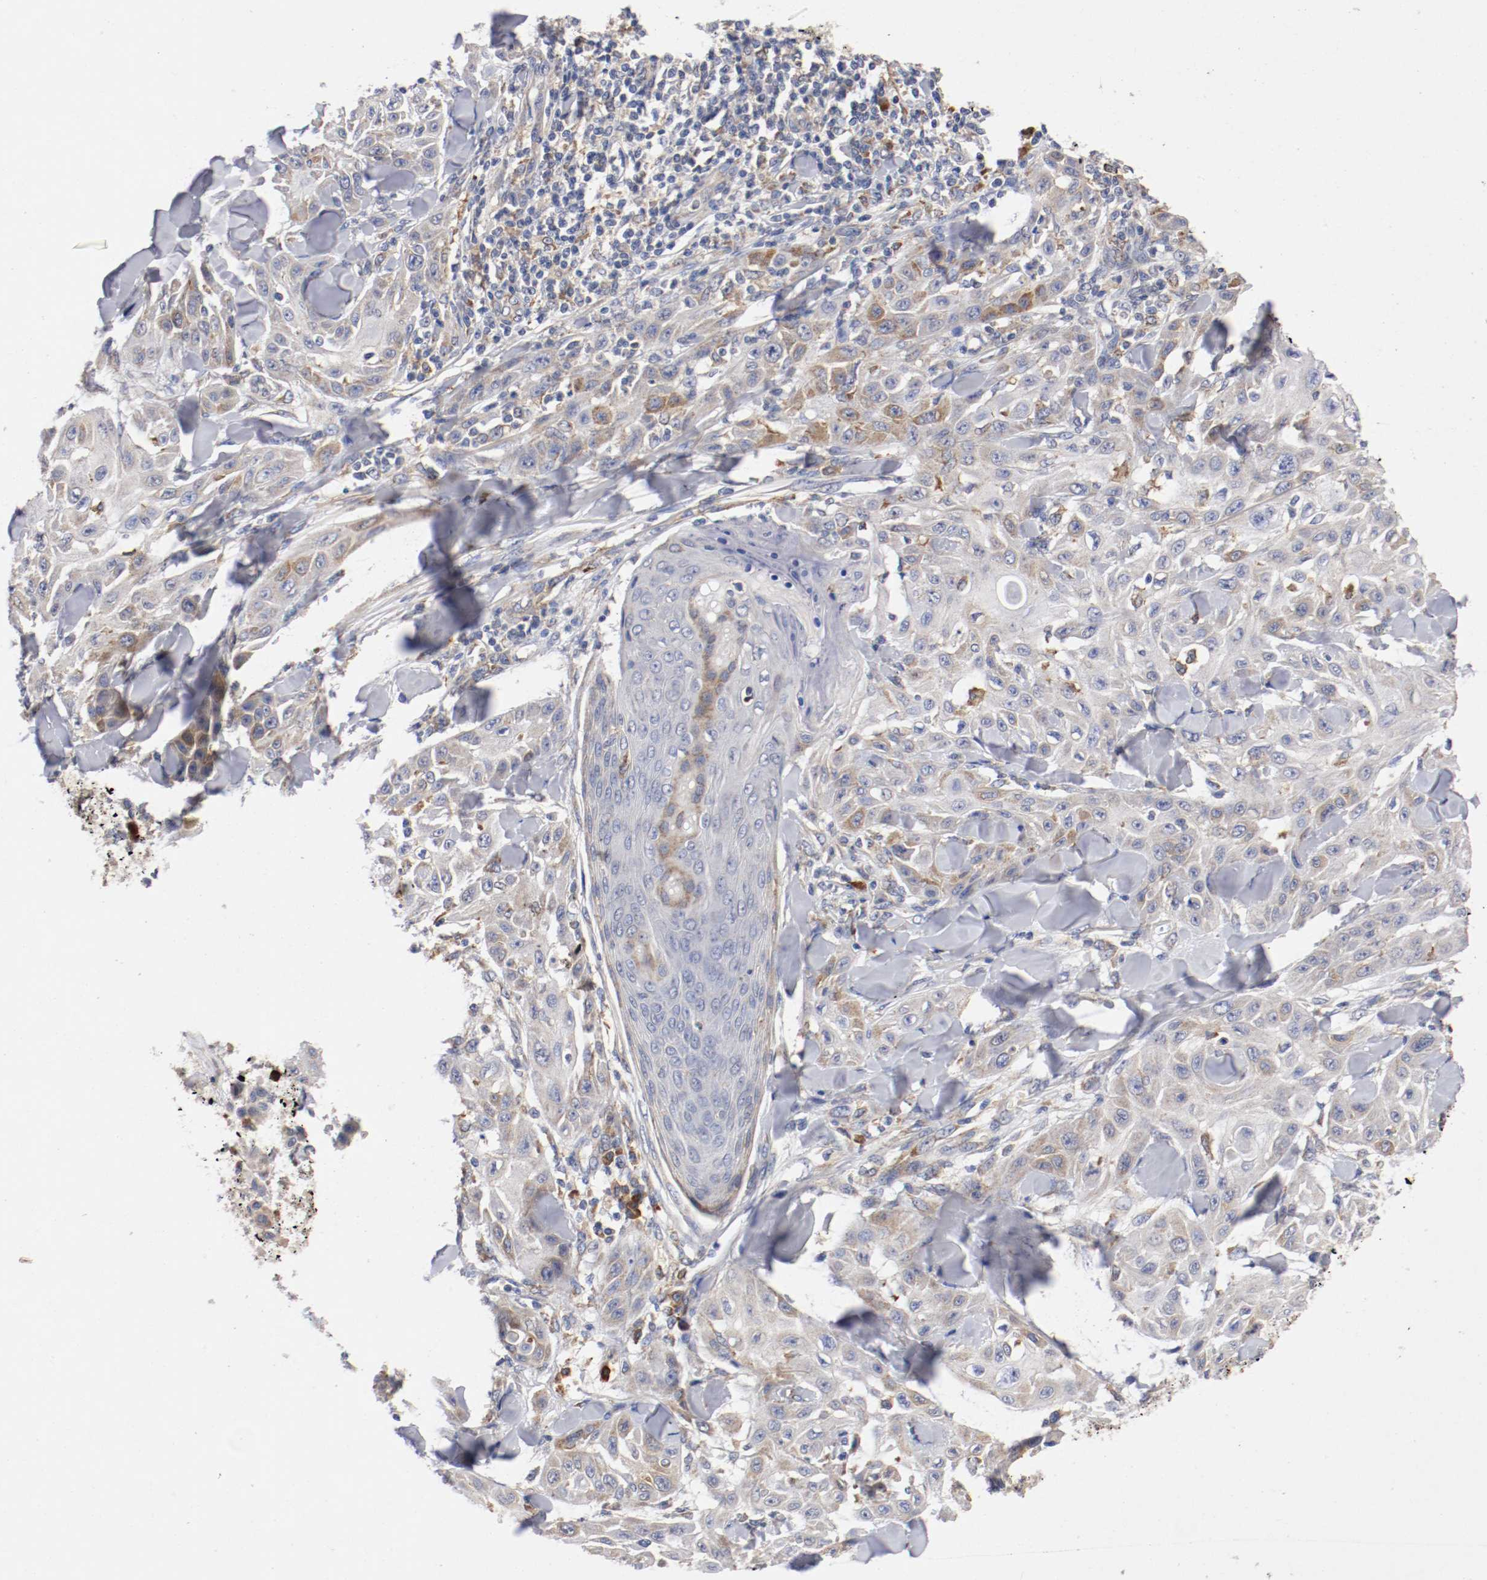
{"staining": {"intensity": "moderate", "quantity": "25%-75%", "location": "cytoplasmic/membranous"}, "tissue": "skin cancer", "cell_type": "Tumor cells", "image_type": "cancer", "snomed": [{"axis": "morphology", "description": "Squamous cell carcinoma, NOS"}, {"axis": "topography", "description": "Skin"}], "caption": "Immunohistochemistry (IHC) of human skin cancer shows medium levels of moderate cytoplasmic/membranous staining in approximately 25%-75% of tumor cells. The protein of interest is stained brown, and the nuclei are stained in blue (DAB (3,3'-diaminobenzidine) IHC with brightfield microscopy, high magnification).", "gene": "TRAF2", "patient": {"sex": "male", "age": 24}}